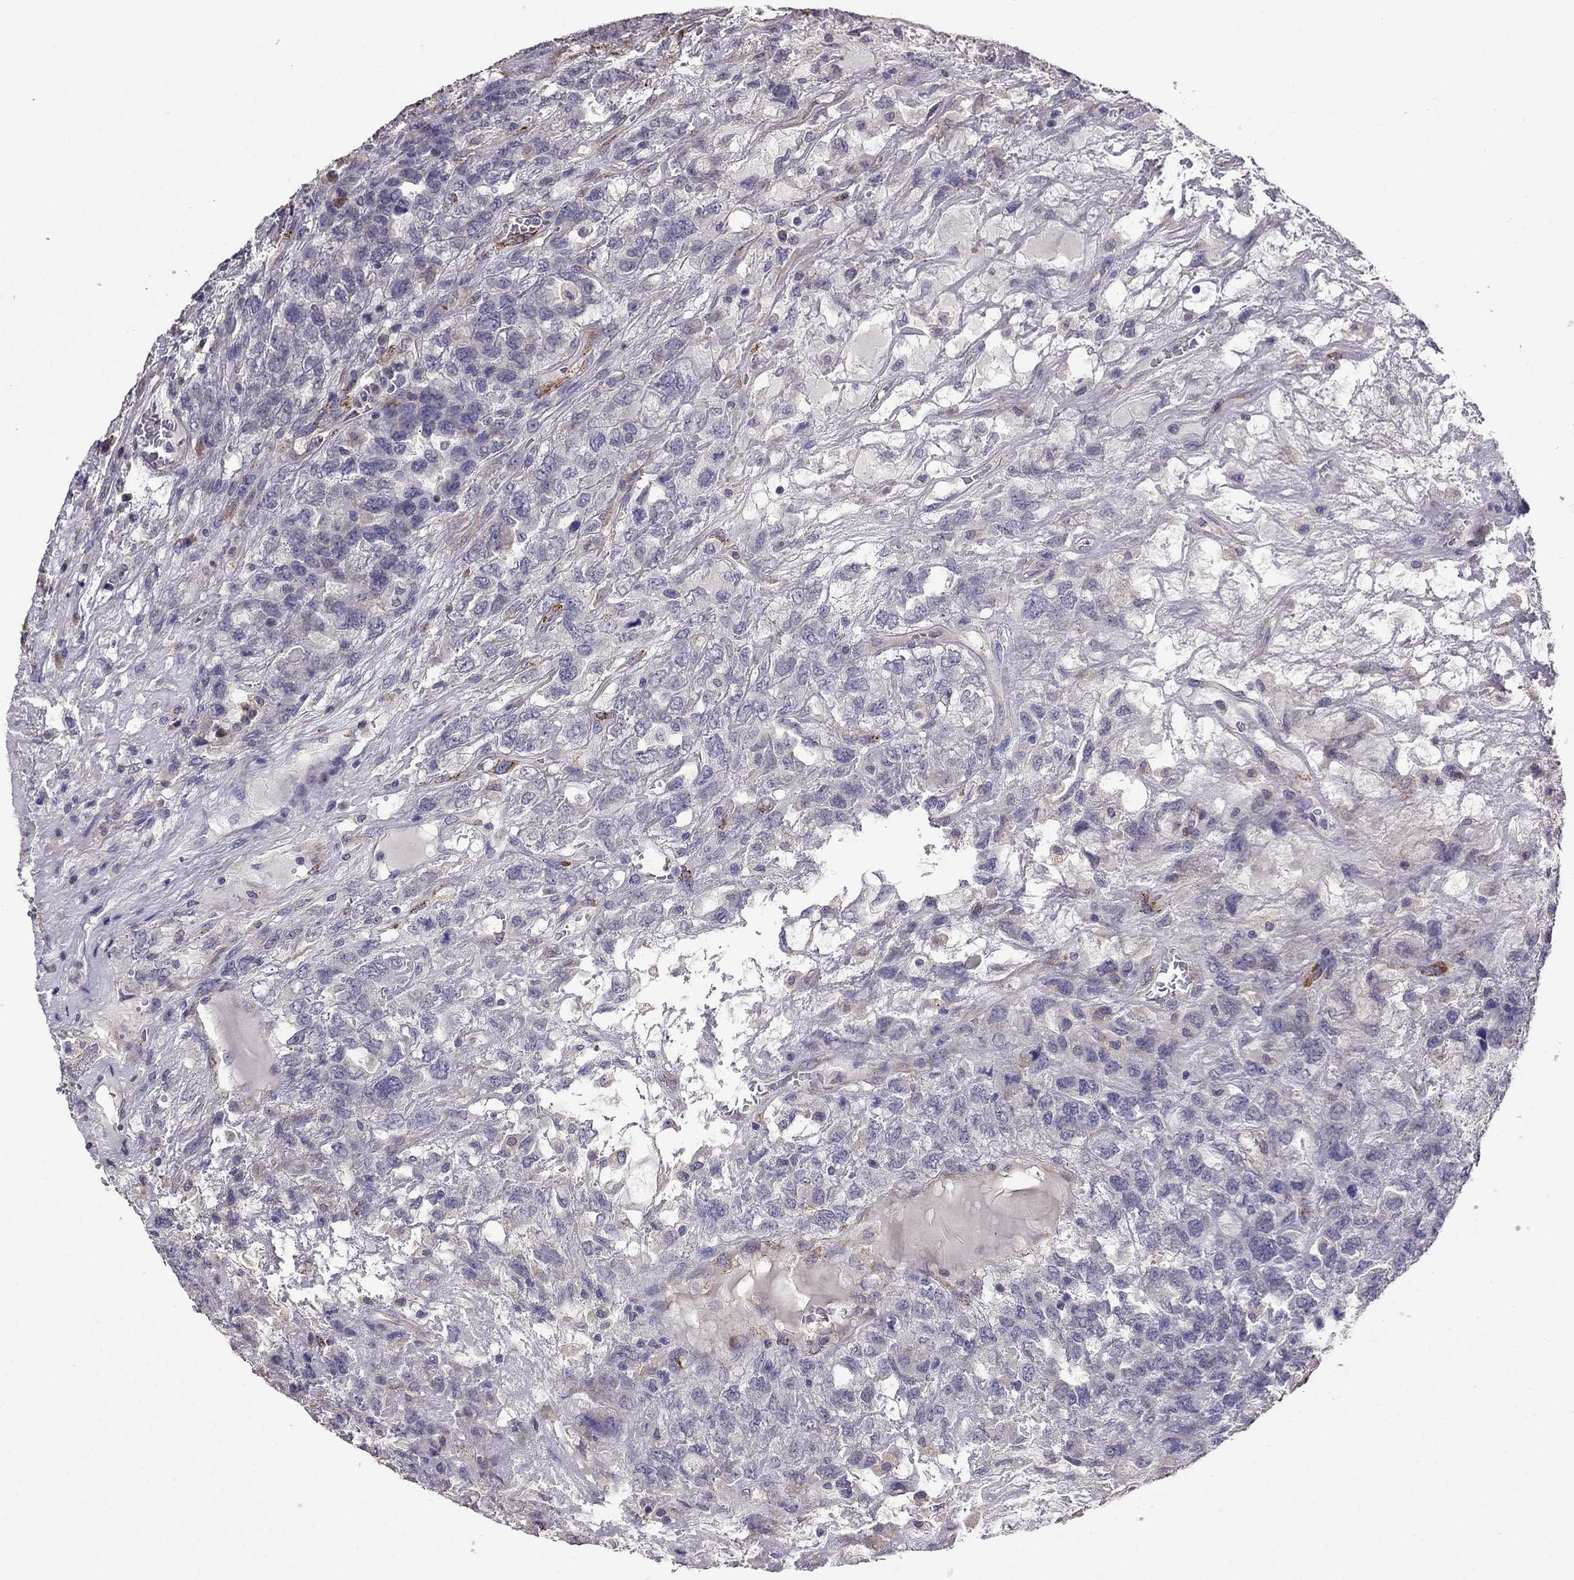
{"staining": {"intensity": "negative", "quantity": "none", "location": "none"}, "tissue": "testis cancer", "cell_type": "Tumor cells", "image_type": "cancer", "snomed": [{"axis": "morphology", "description": "Seminoma, NOS"}, {"axis": "topography", "description": "Testis"}], "caption": "Immunohistochemistry (IHC) micrograph of neoplastic tissue: human testis seminoma stained with DAB (3,3'-diaminobenzidine) displays no significant protein positivity in tumor cells.", "gene": "CDH9", "patient": {"sex": "male", "age": 52}}